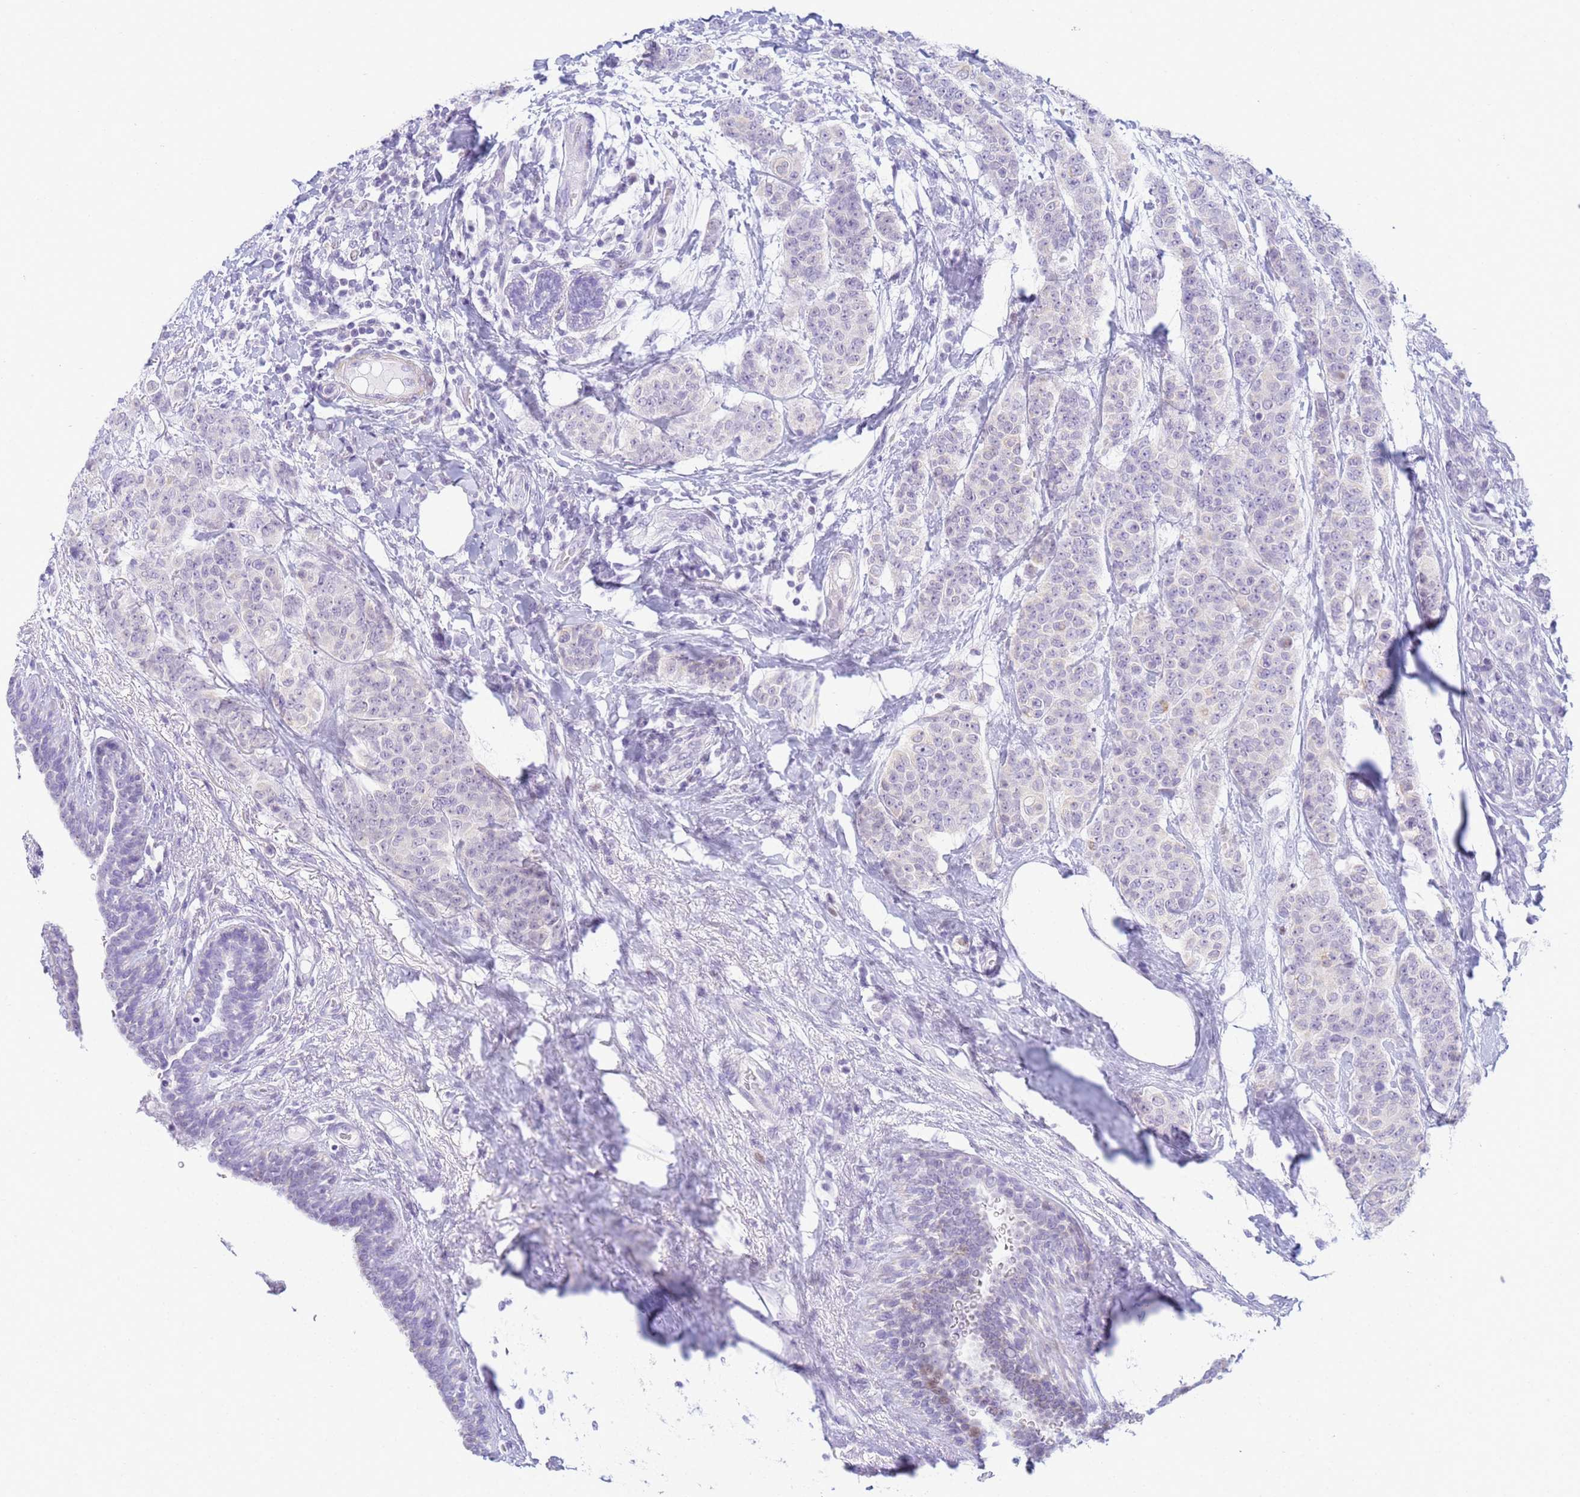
{"staining": {"intensity": "negative", "quantity": "none", "location": "none"}, "tissue": "breast cancer", "cell_type": "Tumor cells", "image_type": "cancer", "snomed": [{"axis": "morphology", "description": "Duct carcinoma"}, {"axis": "topography", "description": "Breast"}], "caption": "DAB immunohistochemical staining of intraductal carcinoma (breast) displays no significant staining in tumor cells. The staining is performed using DAB (3,3'-diaminobenzidine) brown chromogen with nuclei counter-stained in using hematoxylin.", "gene": "SNX20", "patient": {"sex": "female", "age": 40}}